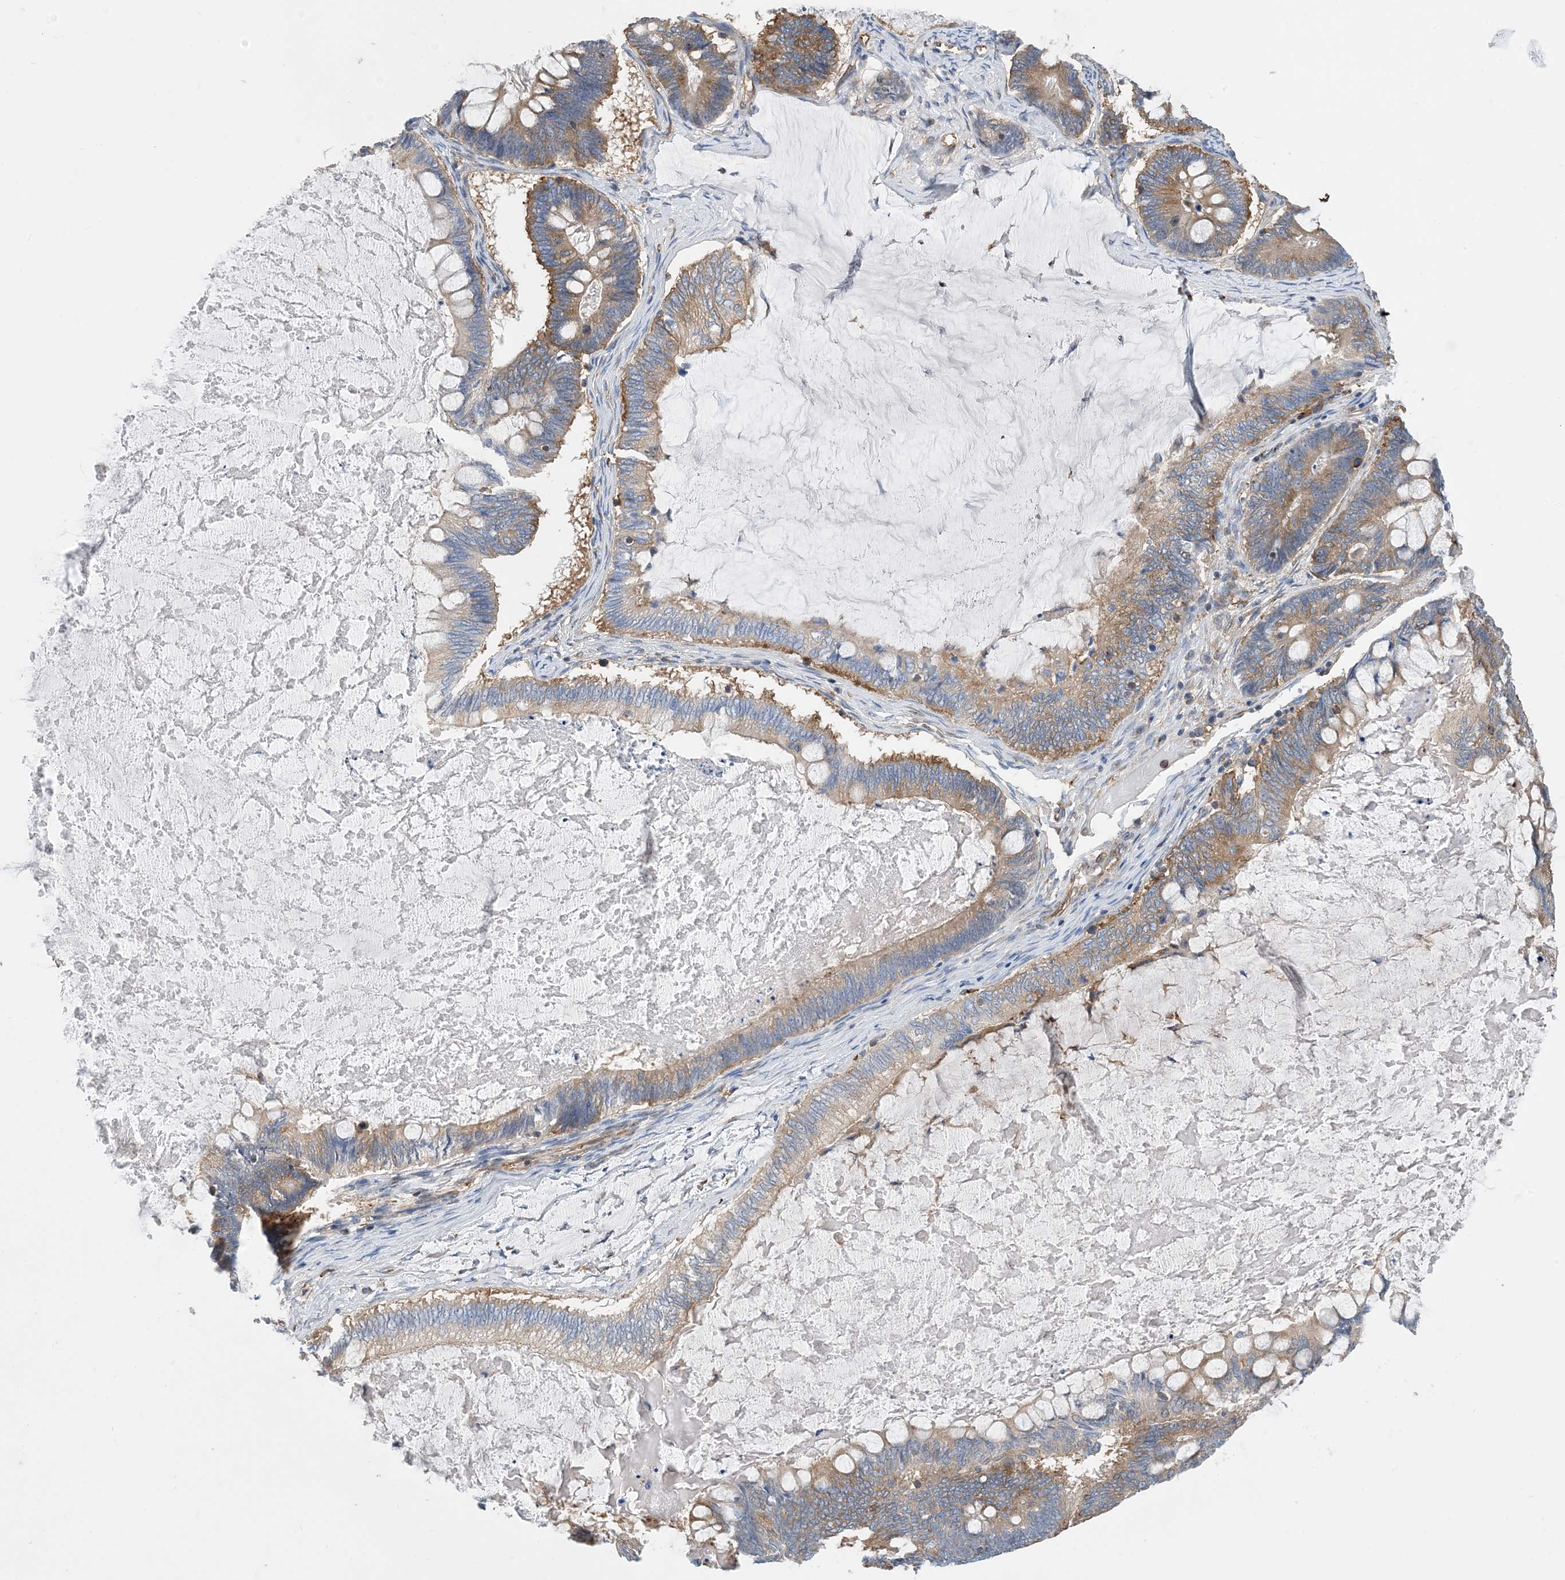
{"staining": {"intensity": "moderate", "quantity": ">75%", "location": "cytoplasmic/membranous"}, "tissue": "ovarian cancer", "cell_type": "Tumor cells", "image_type": "cancer", "snomed": [{"axis": "morphology", "description": "Cystadenocarcinoma, mucinous, NOS"}, {"axis": "topography", "description": "Ovary"}], "caption": "A medium amount of moderate cytoplasmic/membranous staining is present in approximately >75% of tumor cells in mucinous cystadenocarcinoma (ovarian) tissue. The protein is shown in brown color, while the nuclei are stained blue.", "gene": "DYNC1LI1", "patient": {"sex": "female", "age": 61}}